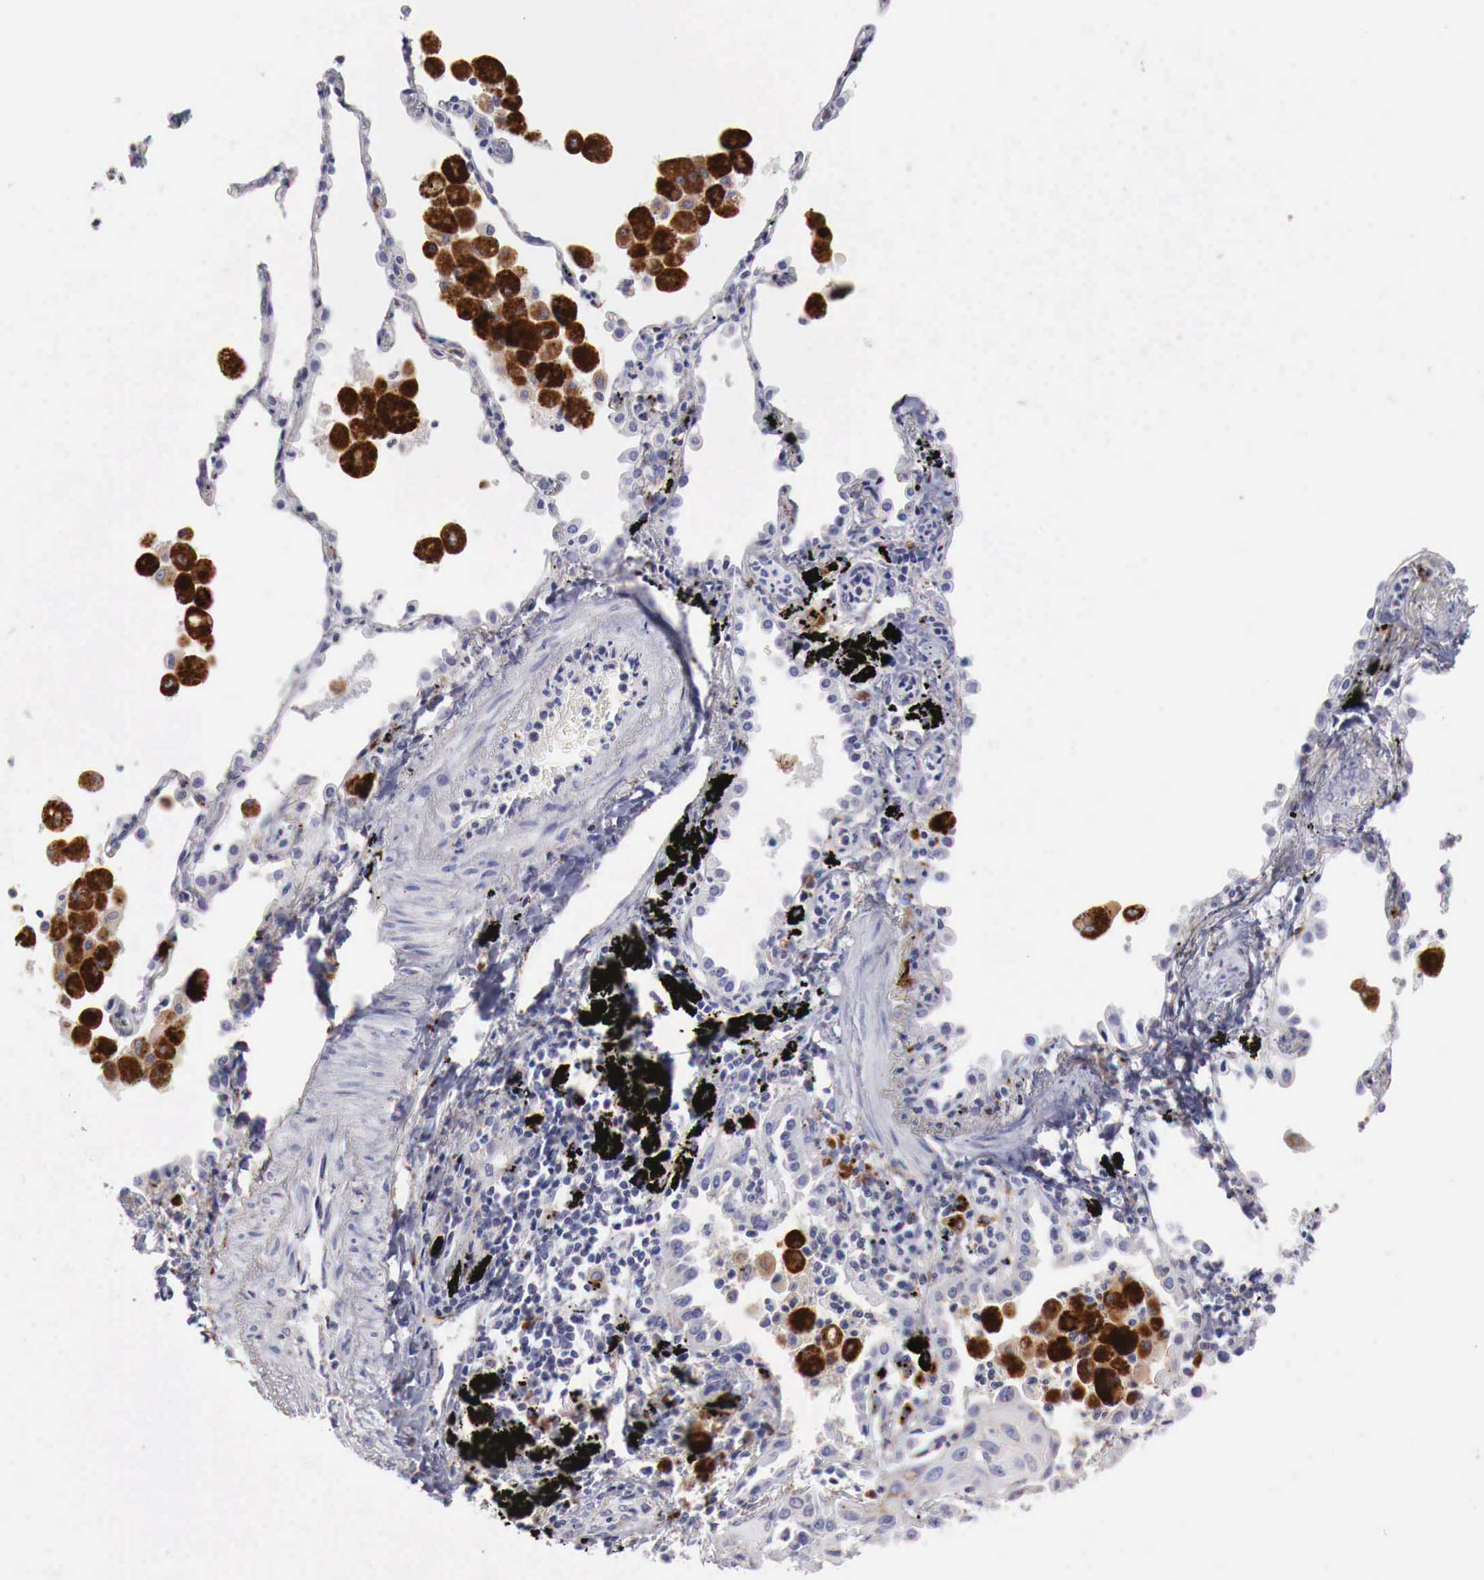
{"staining": {"intensity": "moderate", "quantity": "<25%", "location": "cytoplasmic/membranous"}, "tissue": "lung cancer", "cell_type": "Tumor cells", "image_type": "cancer", "snomed": [{"axis": "morphology", "description": "Squamous cell carcinoma, NOS"}, {"axis": "topography", "description": "Lung"}], "caption": "IHC (DAB (3,3'-diaminobenzidine)) staining of lung squamous cell carcinoma shows moderate cytoplasmic/membranous protein expression in about <25% of tumor cells.", "gene": "GLA", "patient": {"sex": "male", "age": 71}}